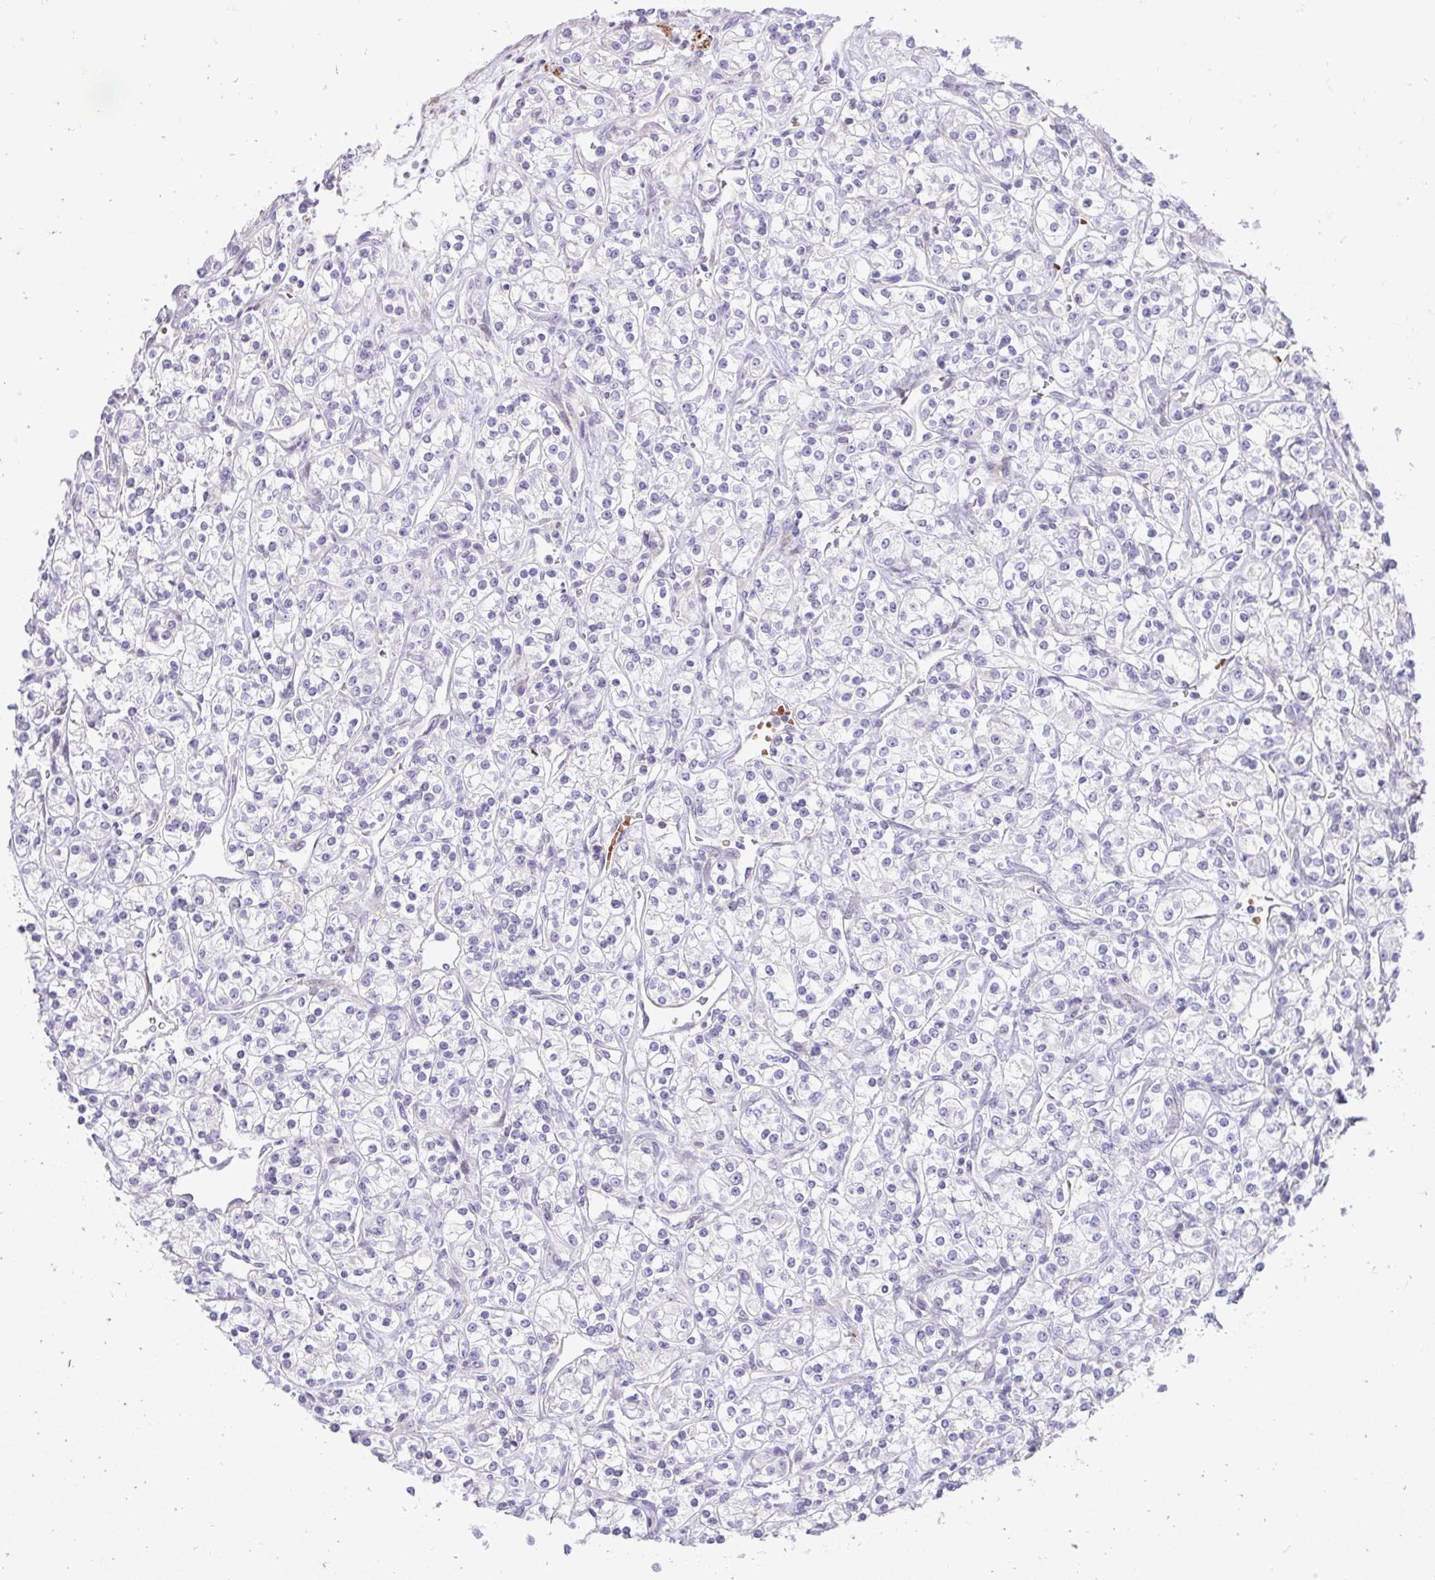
{"staining": {"intensity": "negative", "quantity": "none", "location": "none"}, "tissue": "renal cancer", "cell_type": "Tumor cells", "image_type": "cancer", "snomed": [{"axis": "morphology", "description": "Adenocarcinoma, NOS"}, {"axis": "topography", "description": "Kidney"}], "caption": "An image of renal cancer stained for a protein shows no brown staining in tumor cells.", "gene": "DLX4", "patient": {"sex": "male", "age": 77}}